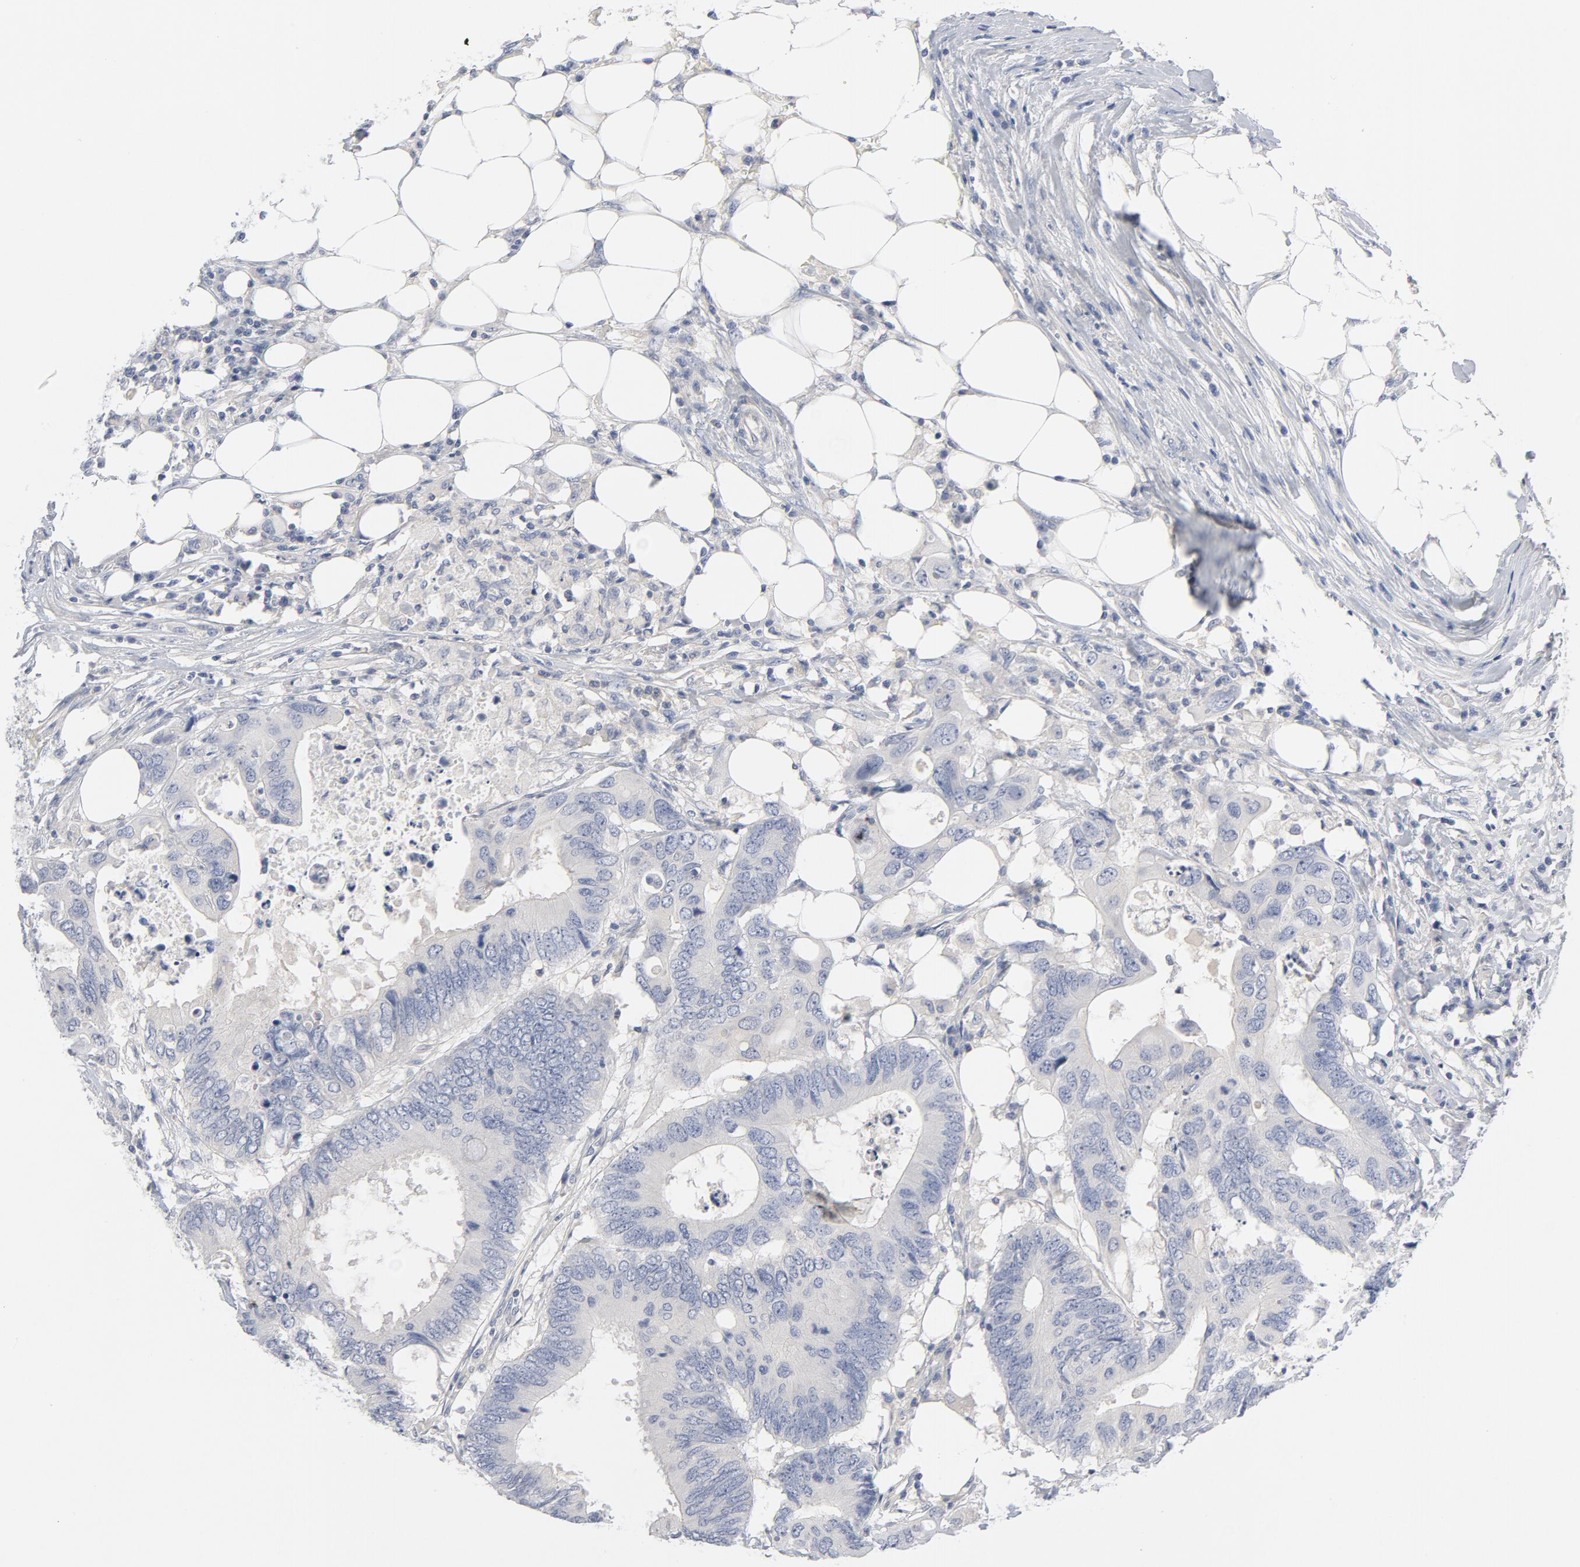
{"staining": {"intensity": "negative", "quantity": "none", "location": "none"}, "tissue": "colorectal cancer", "cell_type": "Tumor cells", "image_type": "cancer", "snomed": [{"axis": "morphology", "description": "Adenocarcinoma, NOS"}, {"axis": "topography", "description": "Colon"}], "caption": "The immunohistochemistry micrograph has no significant staining in tumor cells of colorectal cancer tissue. The staining was performed using DAB (3,3'-diaminobenzidine) to visualize the protein expression in brown, while the nuclei were stained in blue with hematoxylin (Magnification: 20x).", "gene": "ROCK1", "patient": {"sex": "male", "age": 71}}